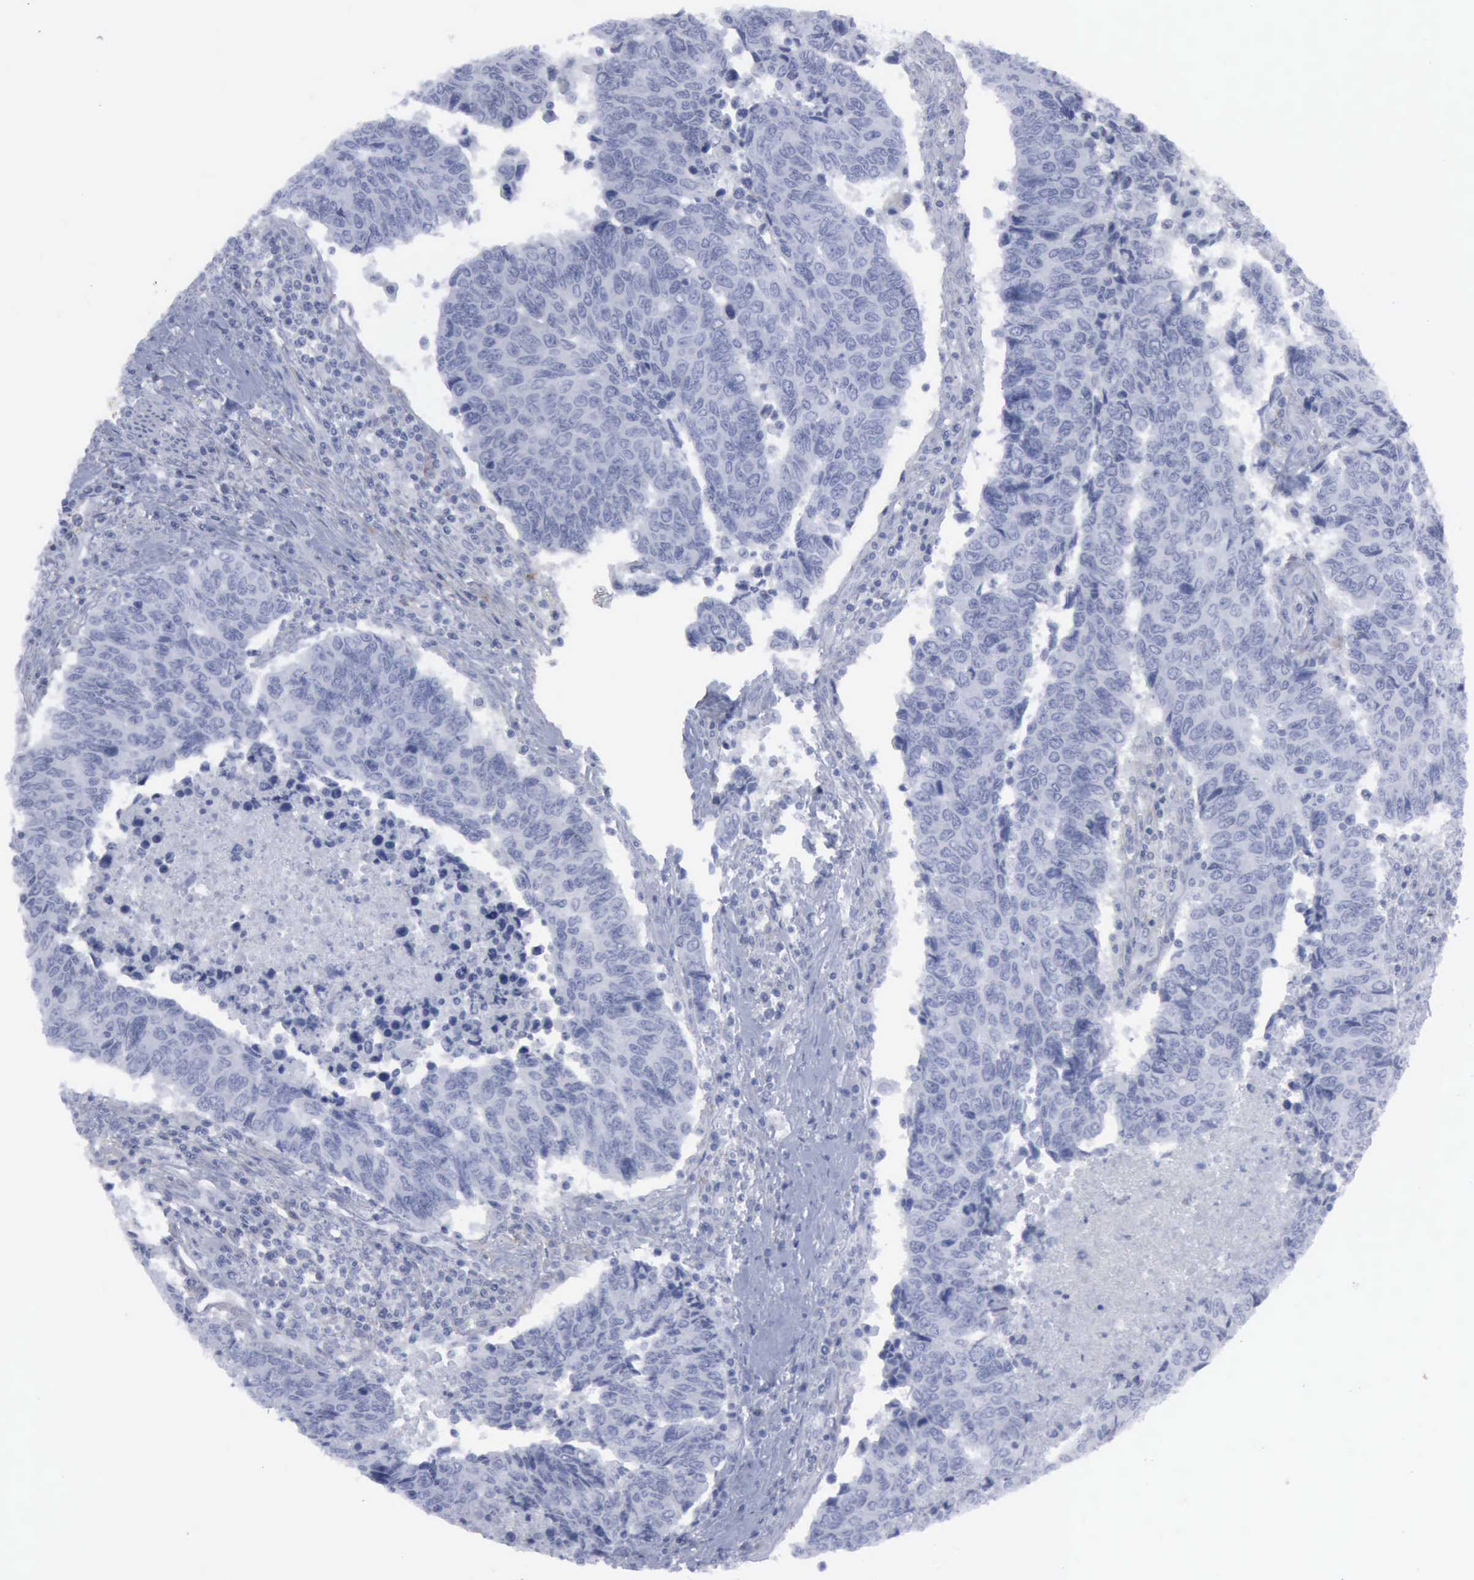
{"staining": {"intensity": "negative", "quantity": "none", "location": "none"}, "tissue": "urothelial cancer", "cell_type": "Tumor cells", "image_type": "cancer", "snomed": [{"axis": "morphology", "description": "Urothelial carcinoma, High grade"}, {"axis": "topography", "description": "Urinary bladder"}], "caption": "Immunohistochemical staining of human high-grade urothelial carcinoma displays no significant expression in tumor cells.", "gene": "VCAM1", "patient": {"sex": "male", "age": 86}}